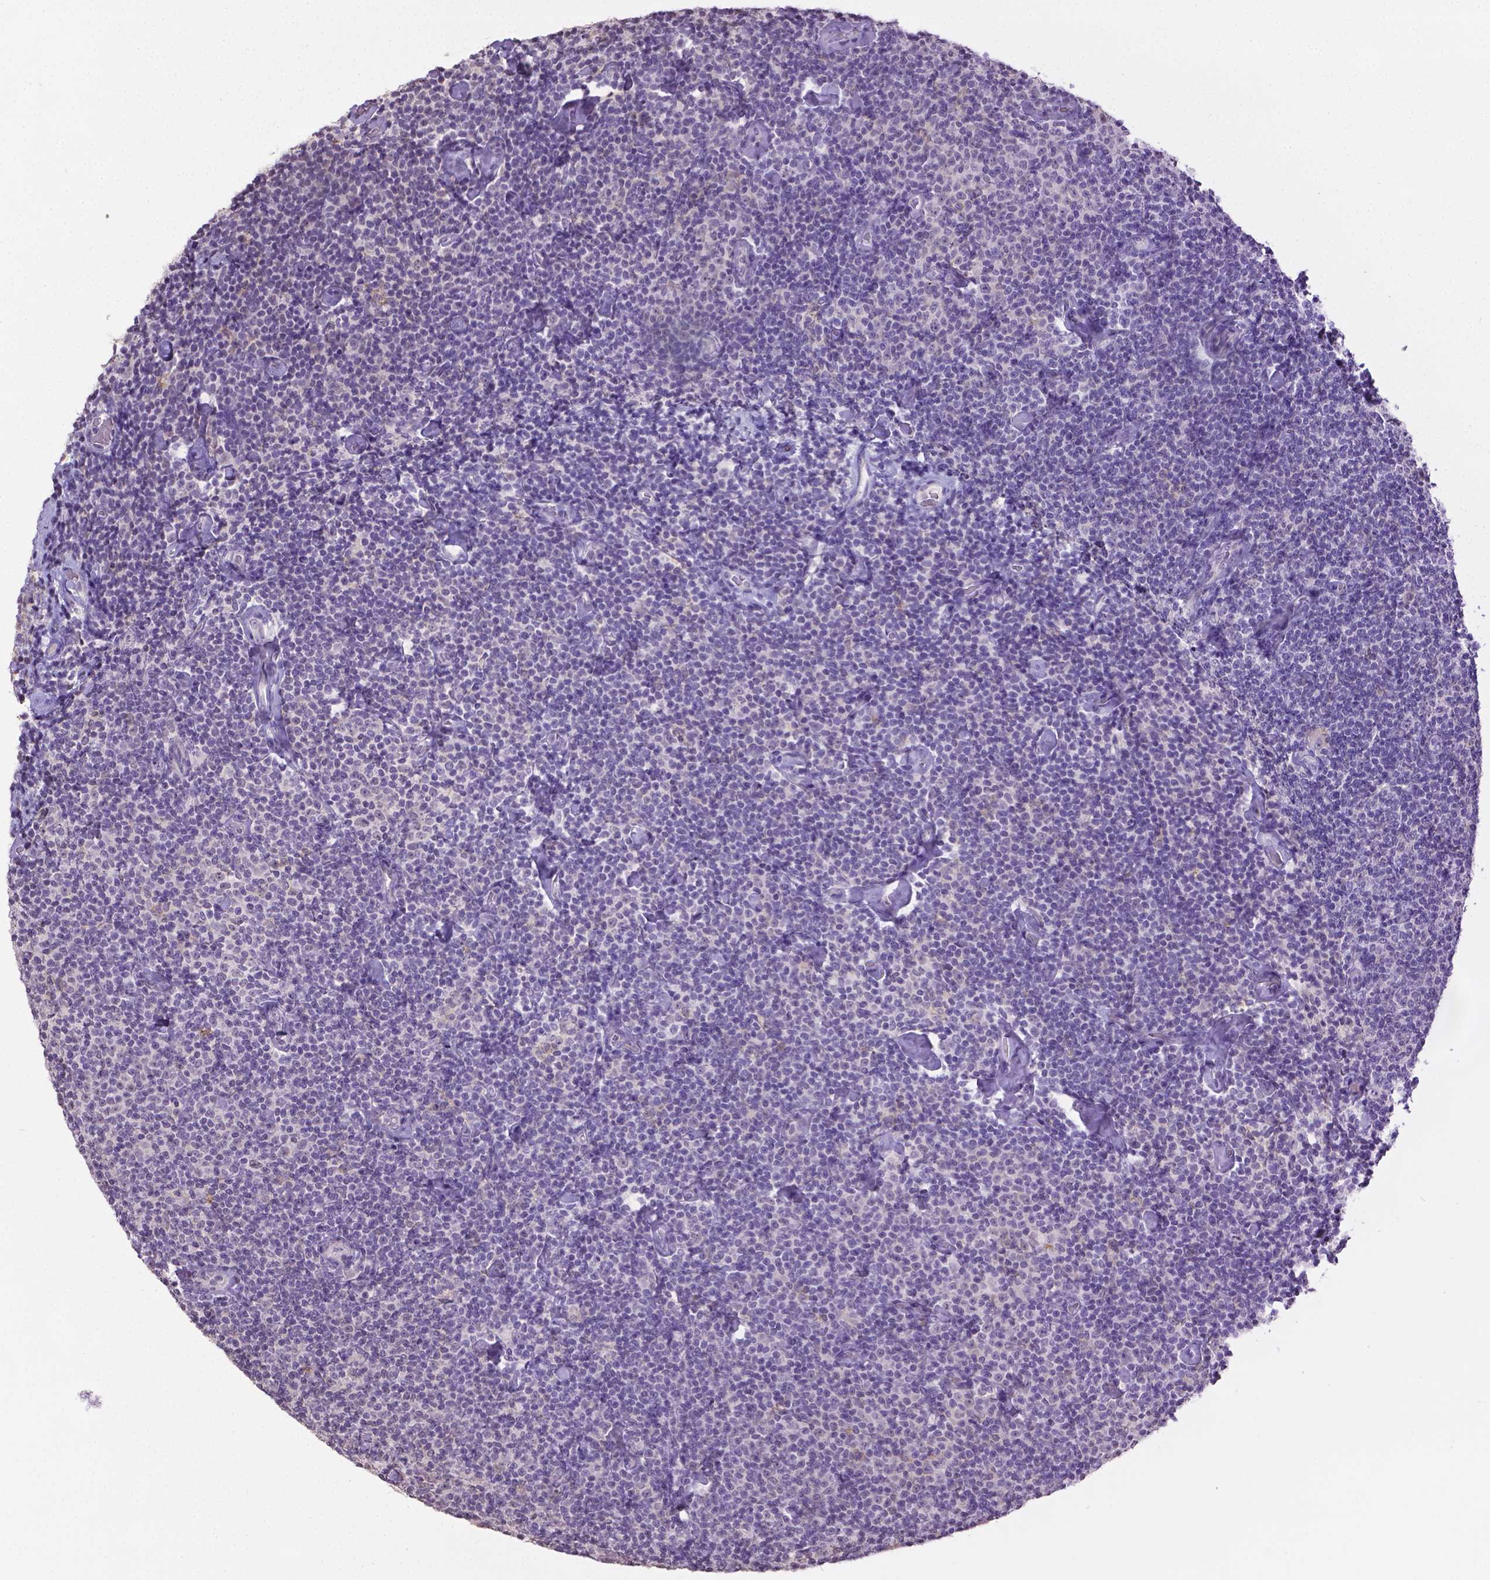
{"staining": {"intensity": "negative", "quantity": "none", "location": "none"}, "tissue": "lymphoma", "cell_type": "Tumor cells", "image_type": "cancer", "snomed": [{"axis": "morphology", "description": "Malignant lymphoma, non-Hodgkin's type, Low grade"}, {"axis": "topography", "description": "Lymph node"}], "caption": "This image is of malignant lymphoma, non-Hodgkin's type (low-grade) stained with immunohistochemistry to label a protein in brown with the nuclei are counter-stained blue. There is no positivity in tumor cells.", "gene": "CPM", "patient": {"sex": "male", "age": 81}}